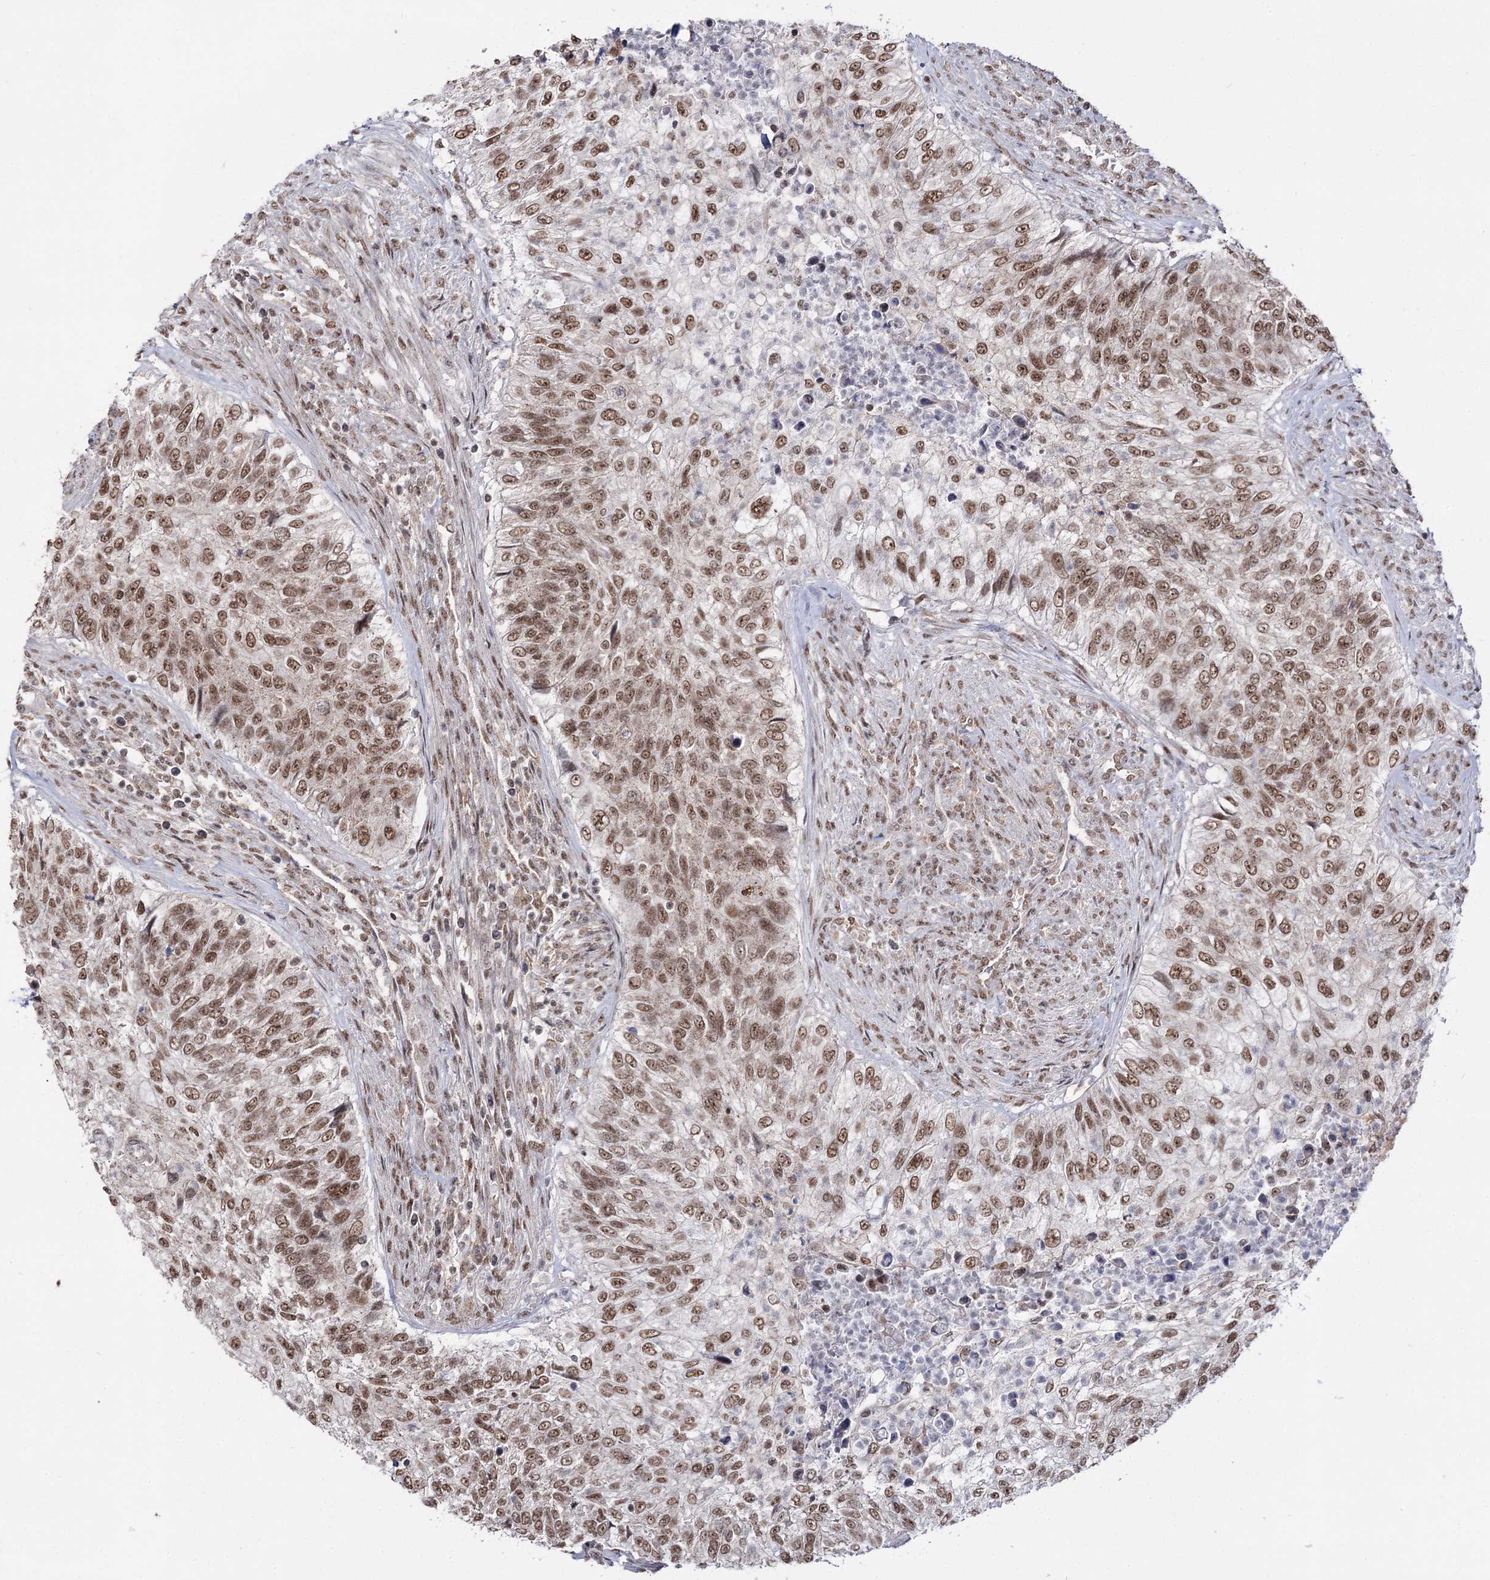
{"staining": {"intensity": "moderate", "quantity": ">75%", "location": "nuclear"}, "tissue": "urothelial cancer", "cell_type": "Tumor cells", "image_type": "cancer", "snomed": [{"axis": "morphology", "description": "Urothelial carcinoma, High grade"}, {"axis": "topography", "description": "Urinary bladder"}], "caption": "Immunohistochemical staining of human urothelial carcinoma (high-grade) exhibits moderate nuclear protein positivity in approximately >75% of tumor cells.", "gene": "VGLL4", "patient": {"sex": "female", "age": 60}}